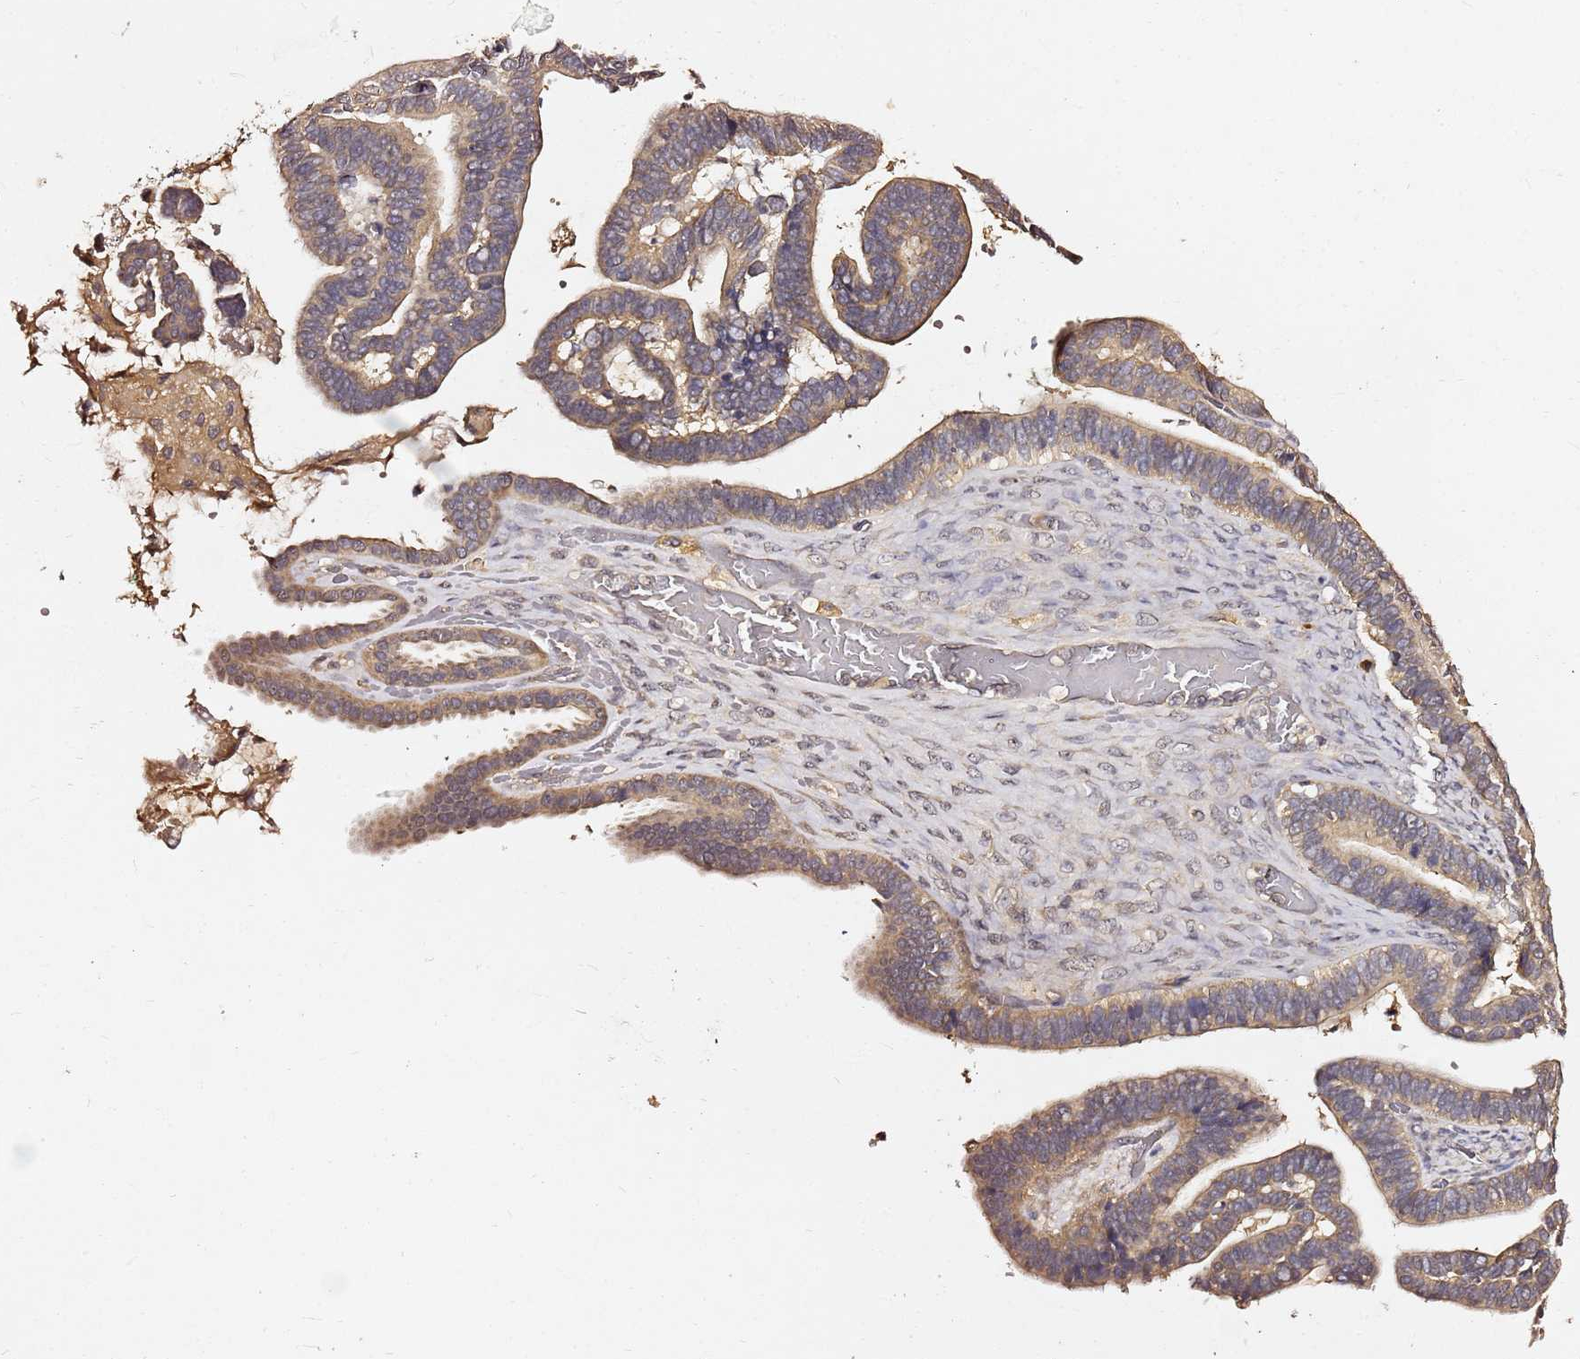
{"staining": {"intensity": "moderate", "quantity": ">75%", "location": "cytoplasmic/membranous"}, "tissue": "ovarian cancer", "cell_type": "Tumor cells", "image_type": "cancer", "snomed": [{"axis": "morphology", "description": "Cystadenocarcinoma, serous, NOS"}, {"axis": "topography", "description": "Ovary"}], "caption": "A photomicrograph of ovarian serous cystadenocarcinoma stained for a protein reveals moderate cytoplasmic/membranous brown staining in tumor cells.", "gene": "C6orf136", "patient": {"sex": "female", "age": 56}}